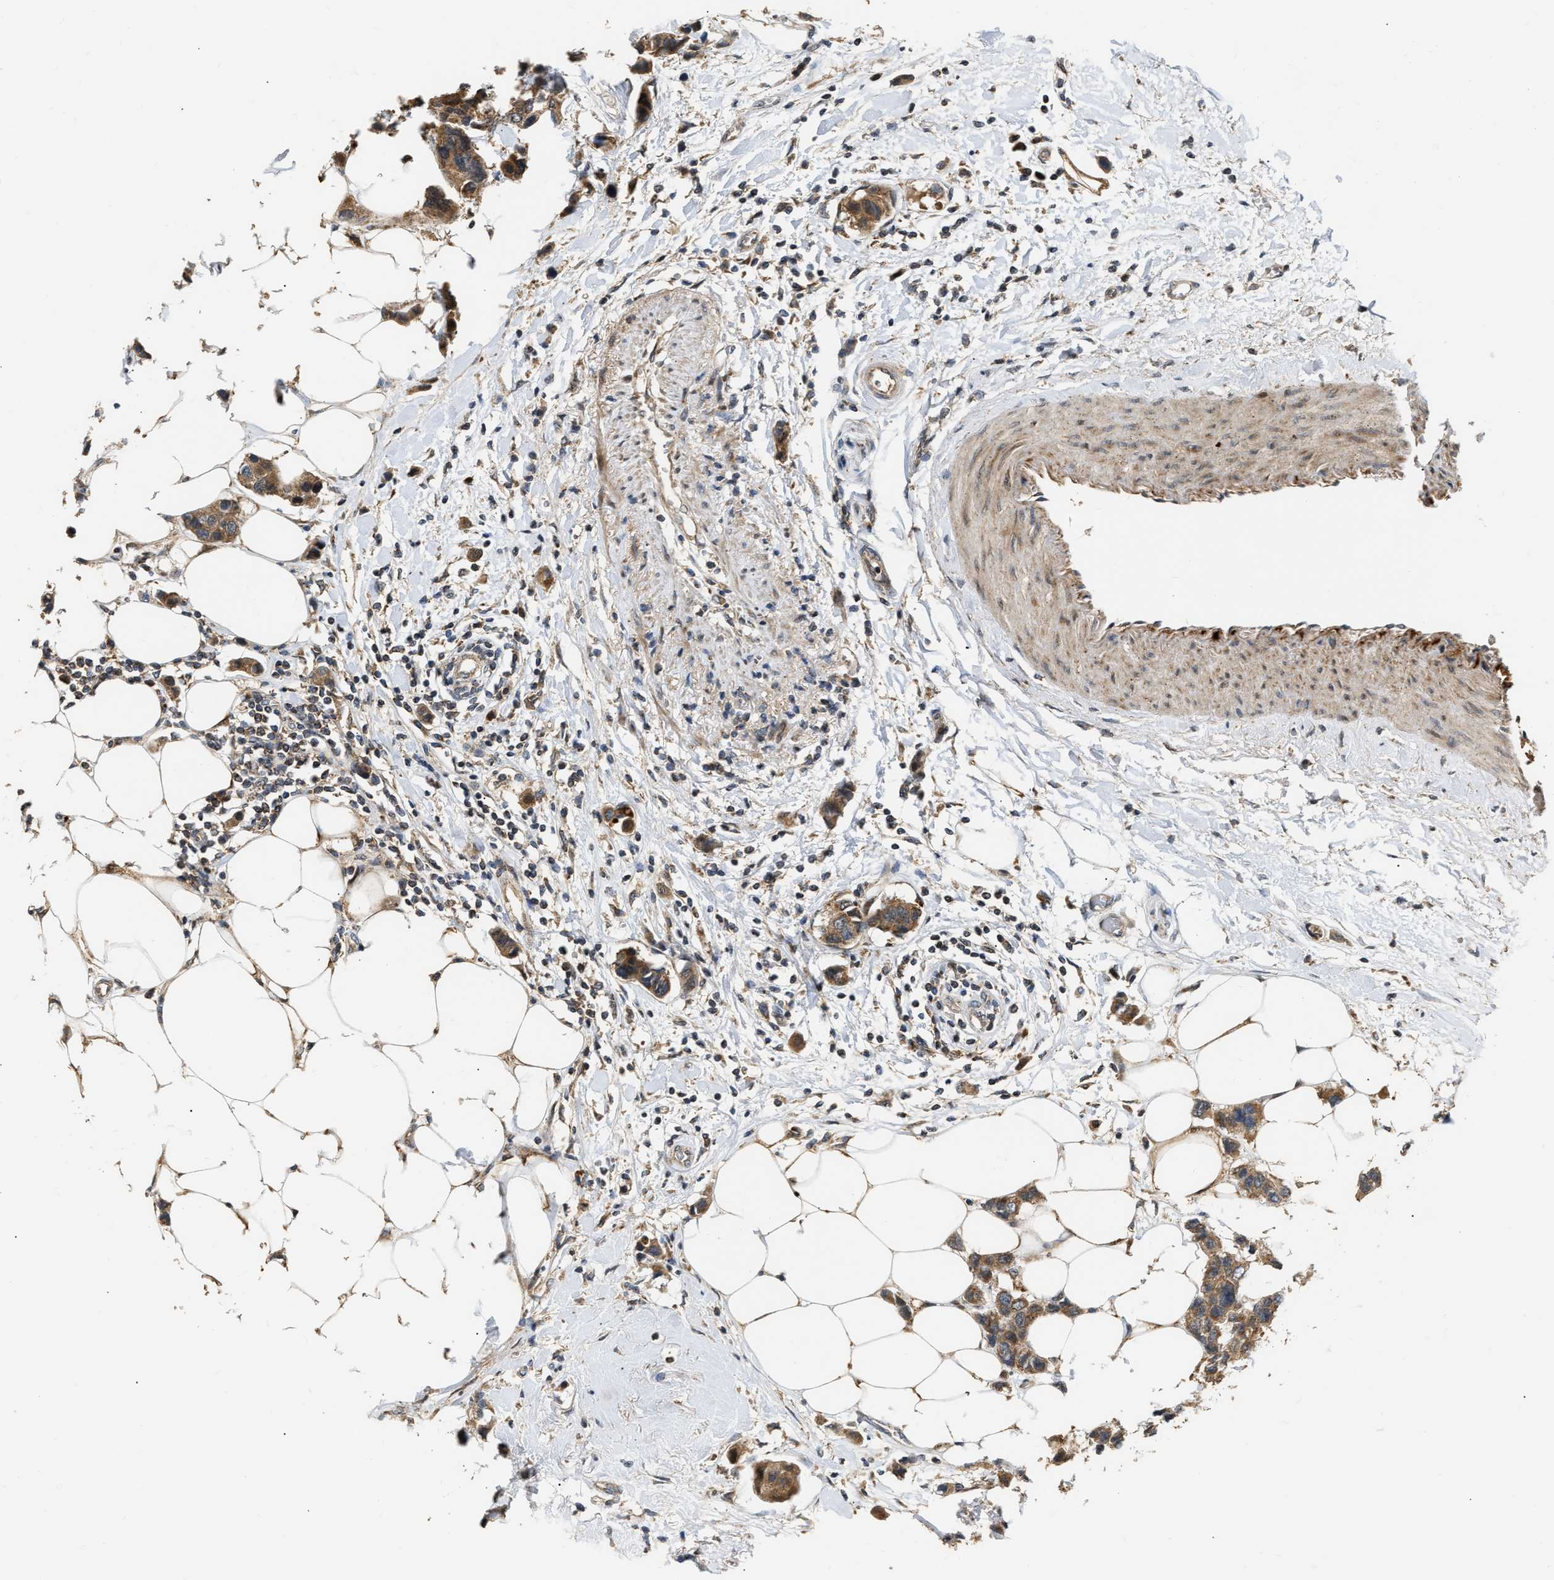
{"staining": {"intensity": "moderate", "quantity": ">75%", "location": "cytoplasmic/membranous"}, "tissue": "breast cancer", "cell_type": "Tumor cells", "image_type": "cancer", "snomed": [{"axis": "morphology", "description": "Normal tissue, NOS"}, {"axis": "morphology", "description": "Duct carcinoma"}, {"axis": "topography", "description": "Breast"}], "caption": "Immunohistochemical staining of breast infiltrating ductal carcinoma reveals medium levels of moderate cytoplasmic/membranous positivity in about >75% of tumor cells. The protein is shown in brown color, while the nuclei are stained blue.", "gene": "EXTL2", "patient": {"sex": "female", "age": 50}}